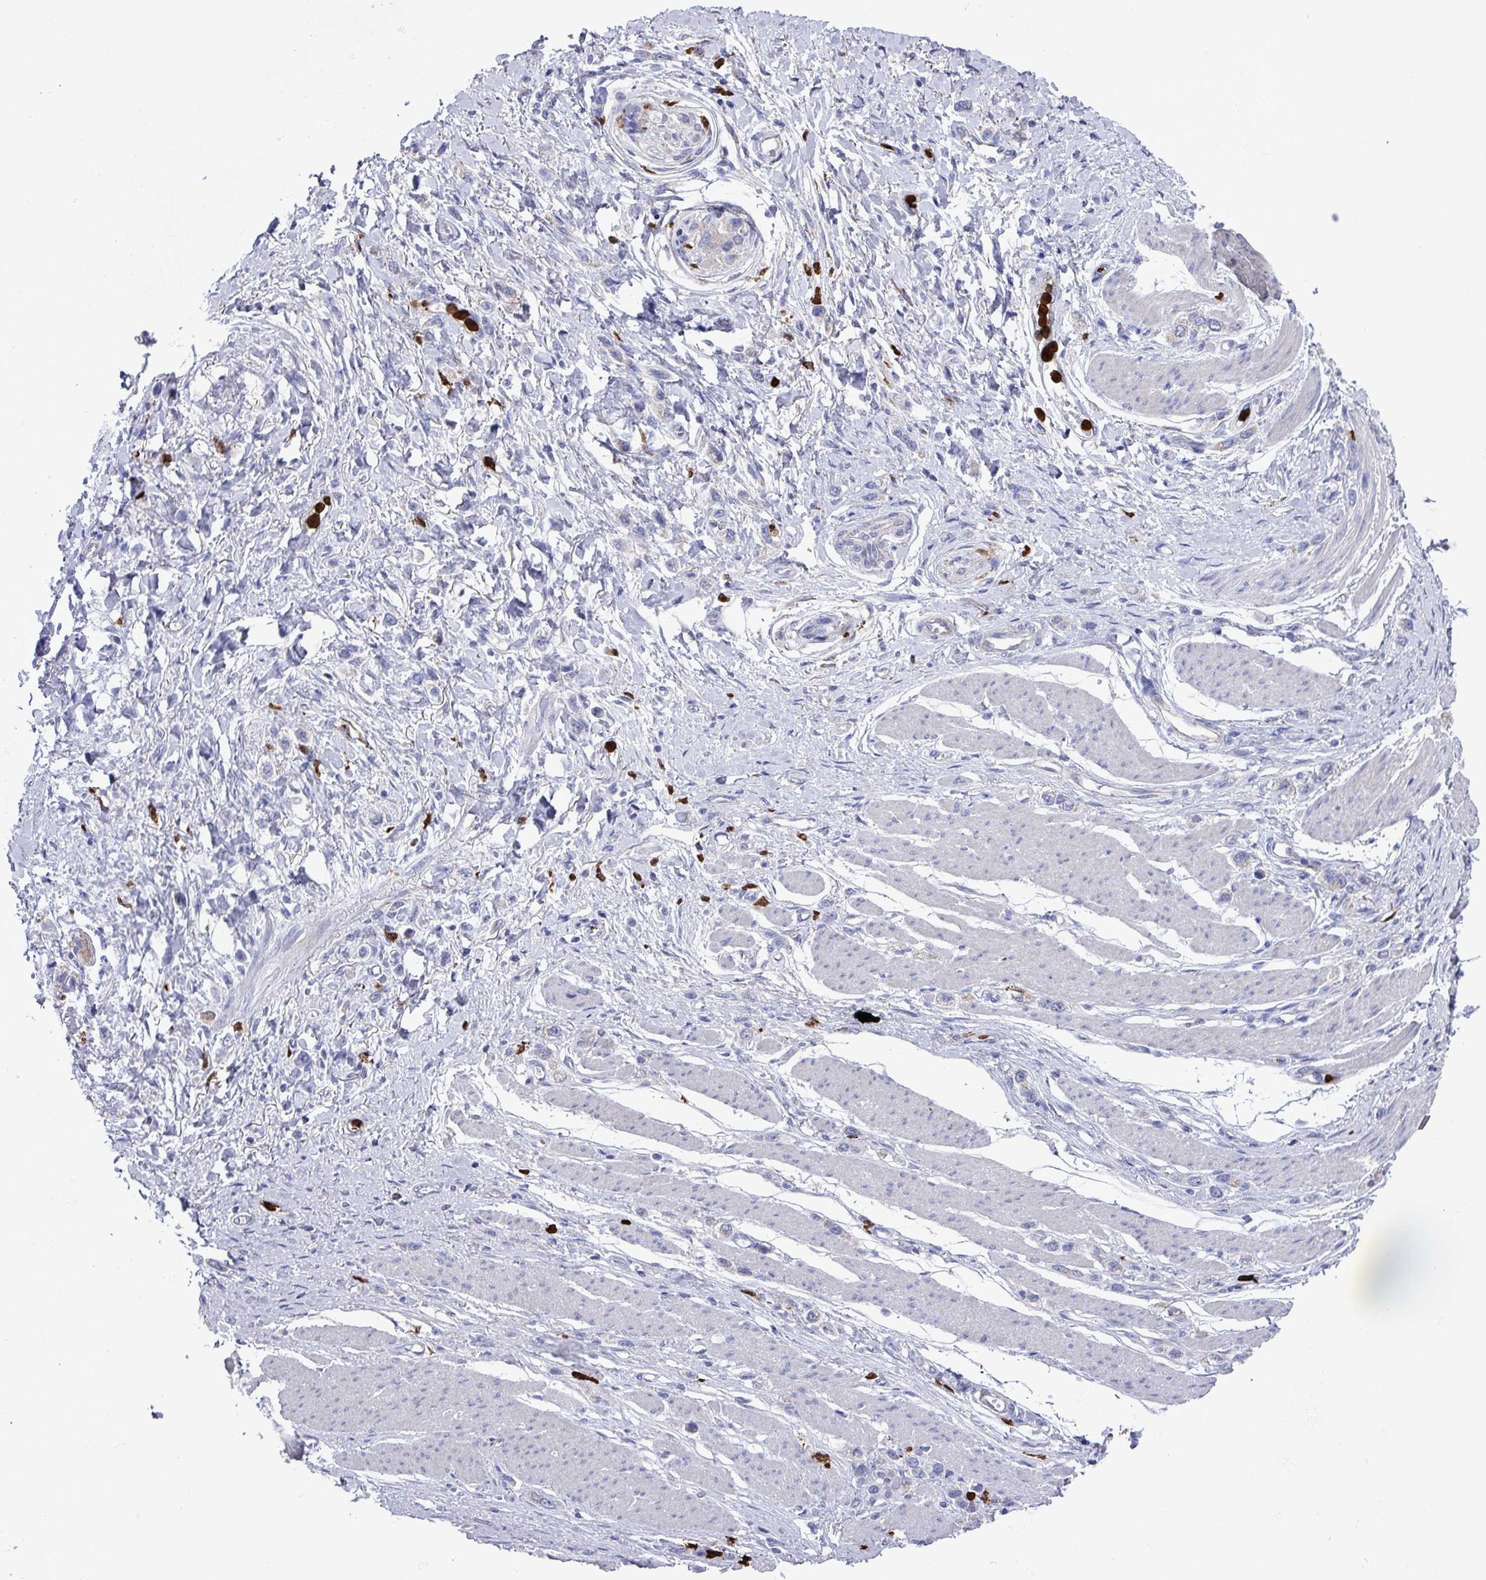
{"staining": {"intensity": "negative", "quantity": "none", "location": "none"}, "tissue": "stomach cancer", "cell_type": "Tumor cells", "image_type": "cancer", "snomed": [{"axis": "morphology", "description": "Adenocarcinoma, NOS"}, {"axis": "topography", "description": "Stomach"}], "caption": "High power microscopy photomicrograph of an immunohistochemistry photomicrograph of stomach adenocarcinoma, revealing no significant positivity in tumor cells.", "gene": "UQCC2", "patient": {"sex": "female", "age": 65}}